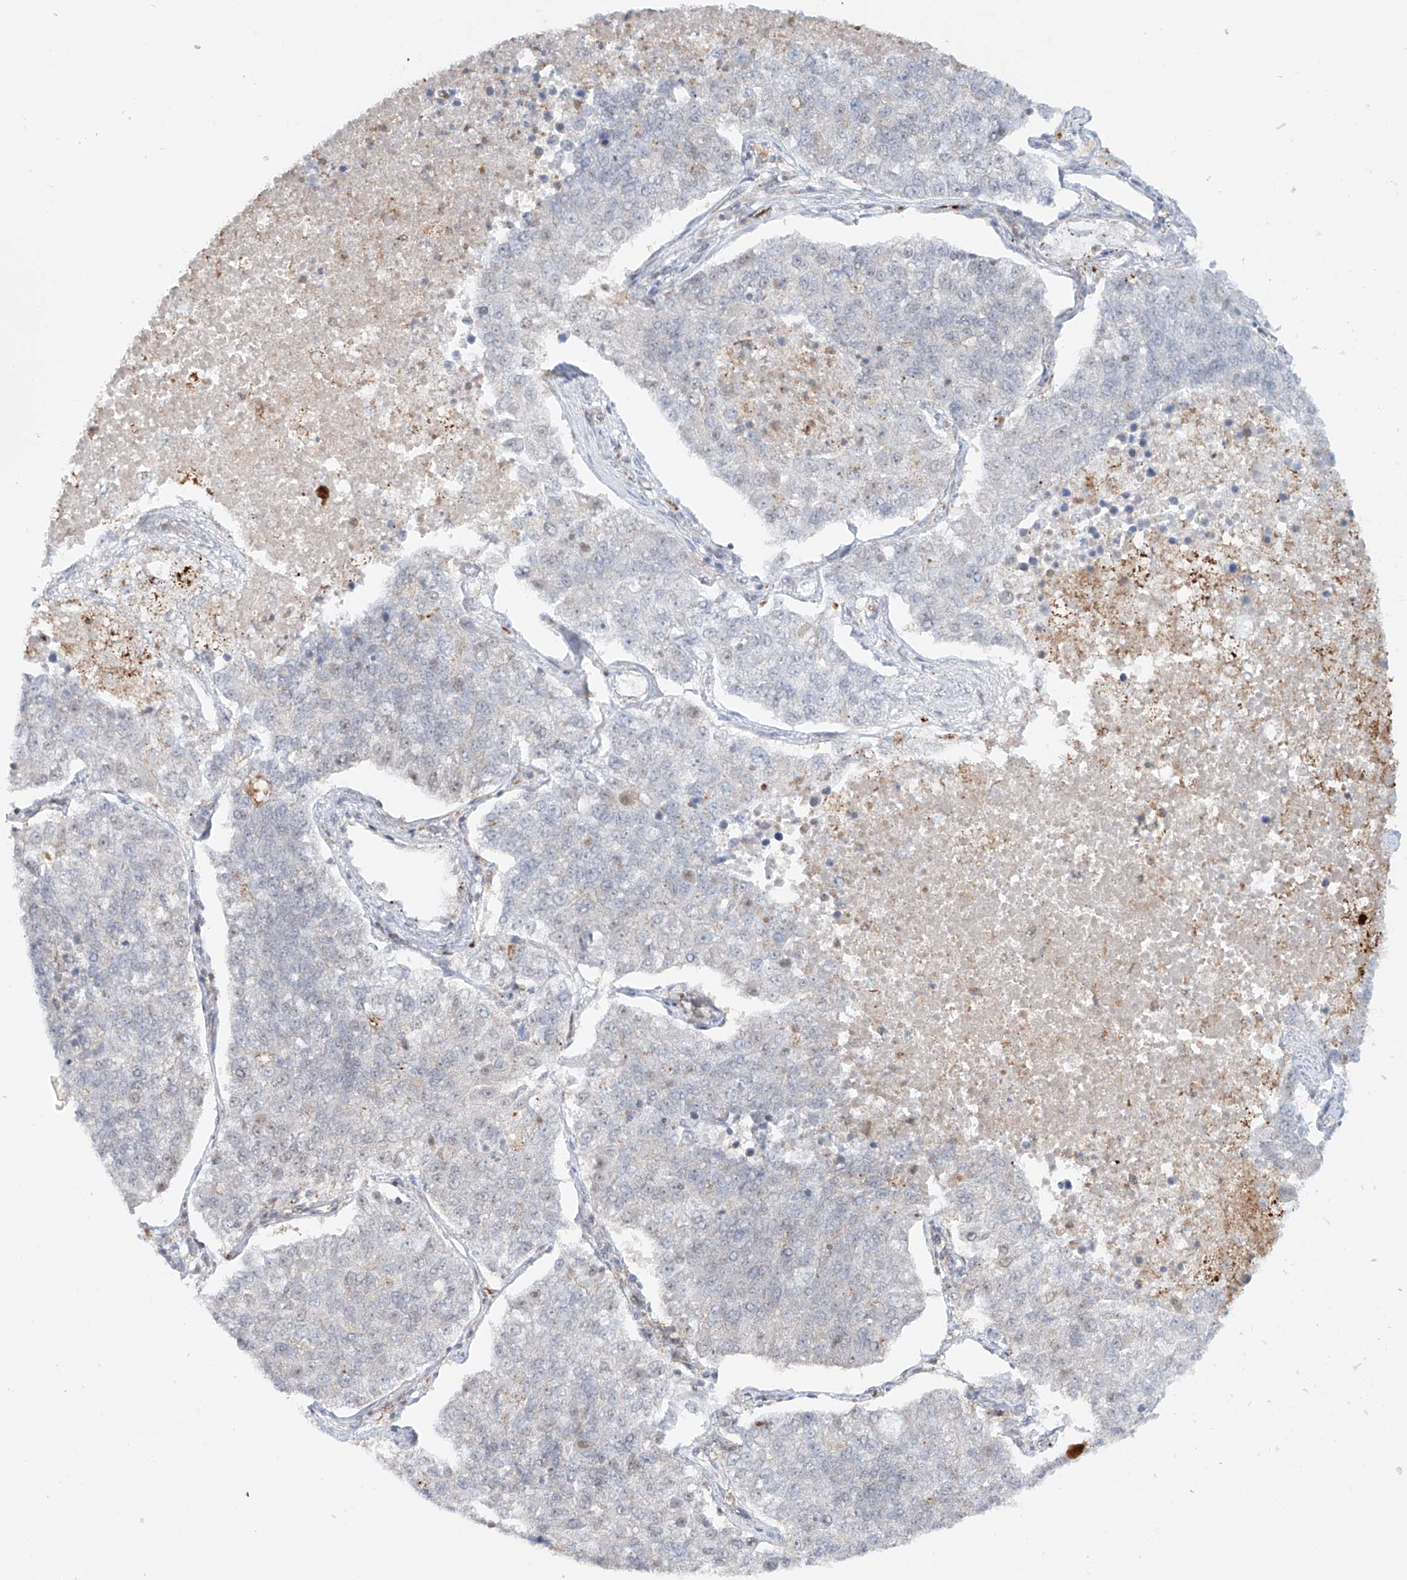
{"staining": {"intensity": "negative", "quantity": "none", "location": "none"}, "tissue": "lung cancer", "cell_type": "Tumor cells", "image_type": "cancer", "snomed": [{"axis": "morphology", "description": "Adenocarcinoma, NOS"}, {"axis": "topography", "description": "Lung"}], "caption": "Histopathology image shows no protein expression in tumor cells of lung adenocarcinoma tissue.", "gene": "DZIP1L", "patient": {"sex": "male", "age": 49}}